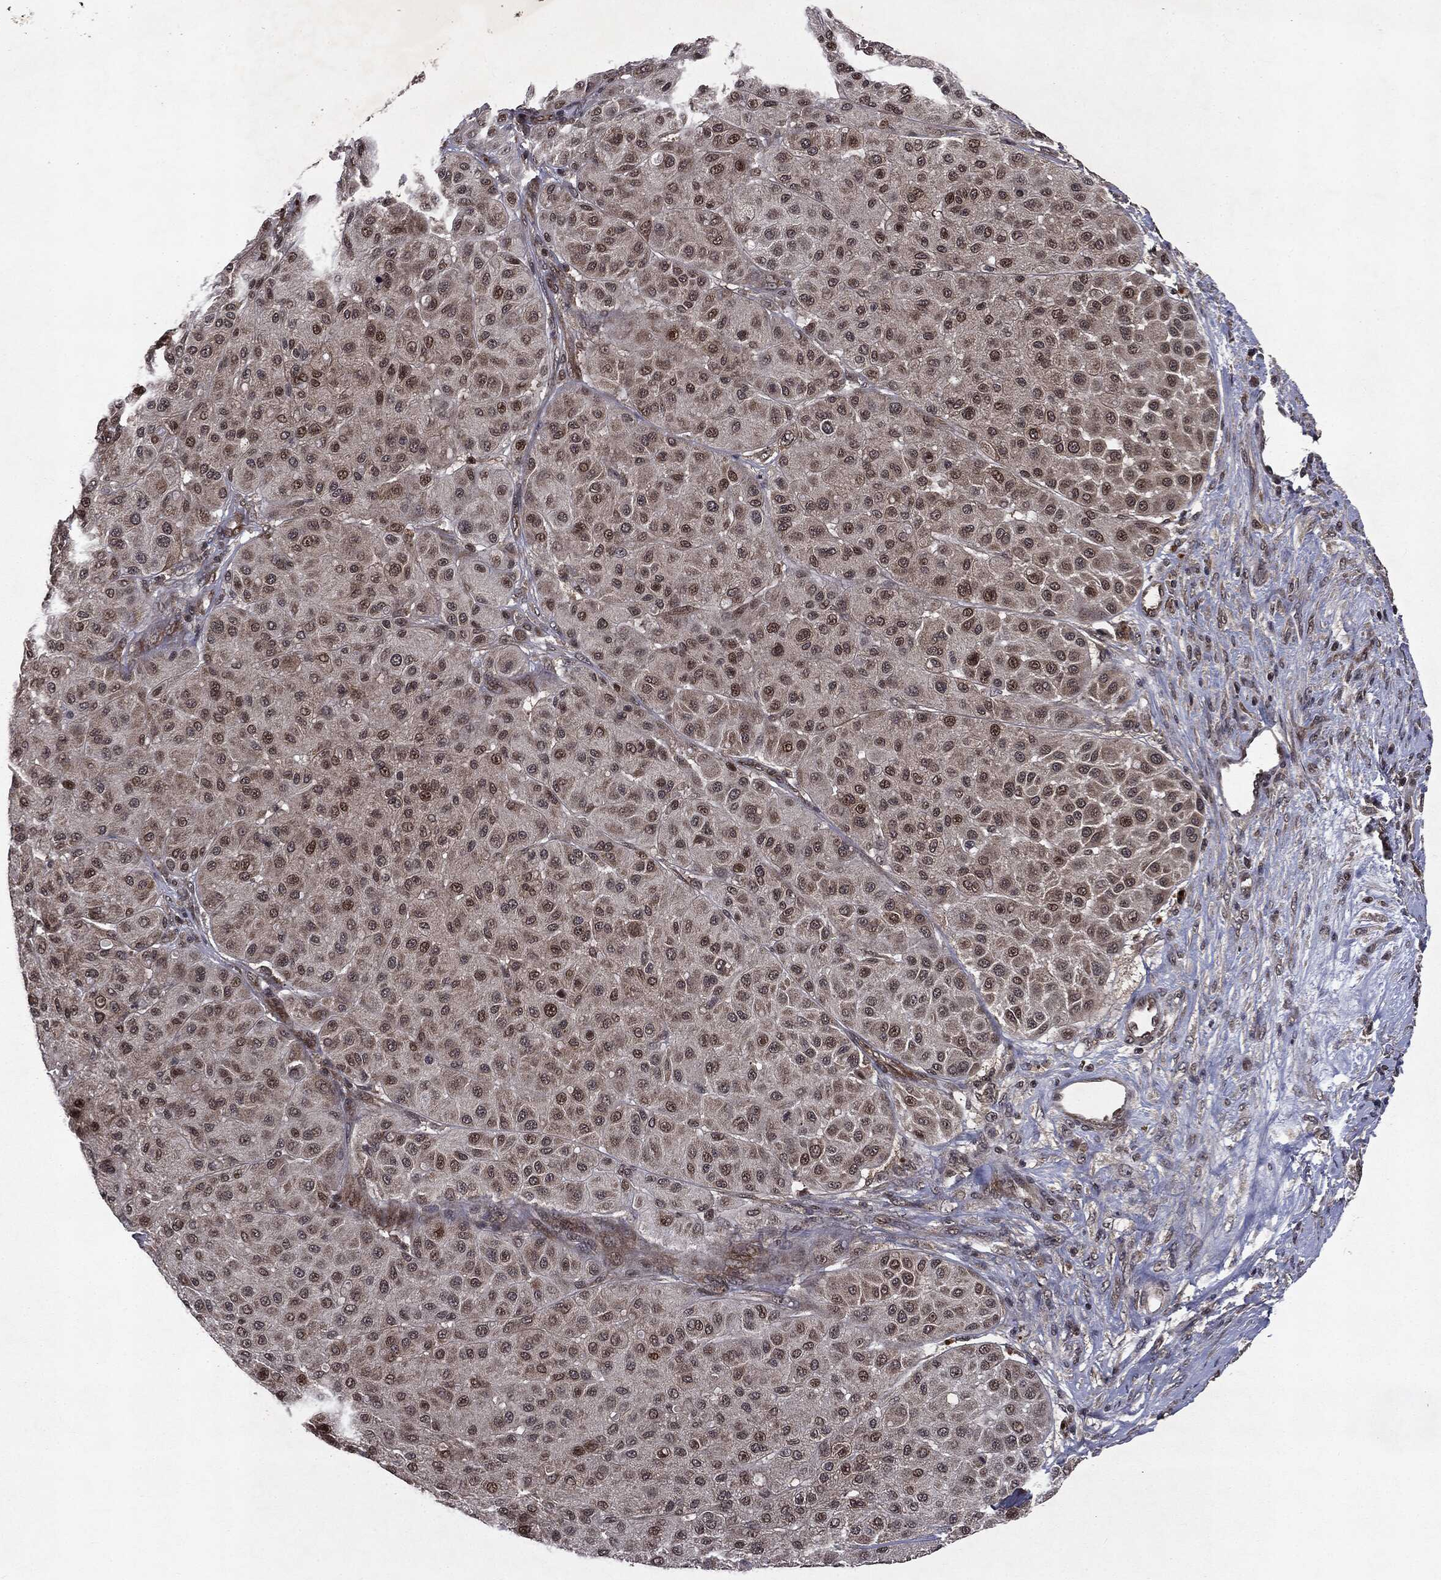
{"staining": {"intensity": "moderate", "quantity": "25%-75%", "location": "cytoplasmic/membranous,nuclear"}, "tissue": "melanoma", "cell_type": "Tumor cells", "image_type": "cancer", "snomed": [{"axis": "morphology", "description": "Malignant melanoma, Metastatic site"}, {"axis": "topography", "description": "Smooth muscle"}], "caption": "IHC staining of melanoma, which demonstrates medium levels of moderate cytoplasmic/membranous and nuclear staining in approximately 25%-75% of tumor cells indicating moderate cytoplasmic/membranous and nuclear protein staining. The staining was performed using DAB (brown) for protein detection and nuclei were counterstained in hematoxylin (blue).", "gene": "STAU2", "patient": {"sex": "male", "age": 41}}